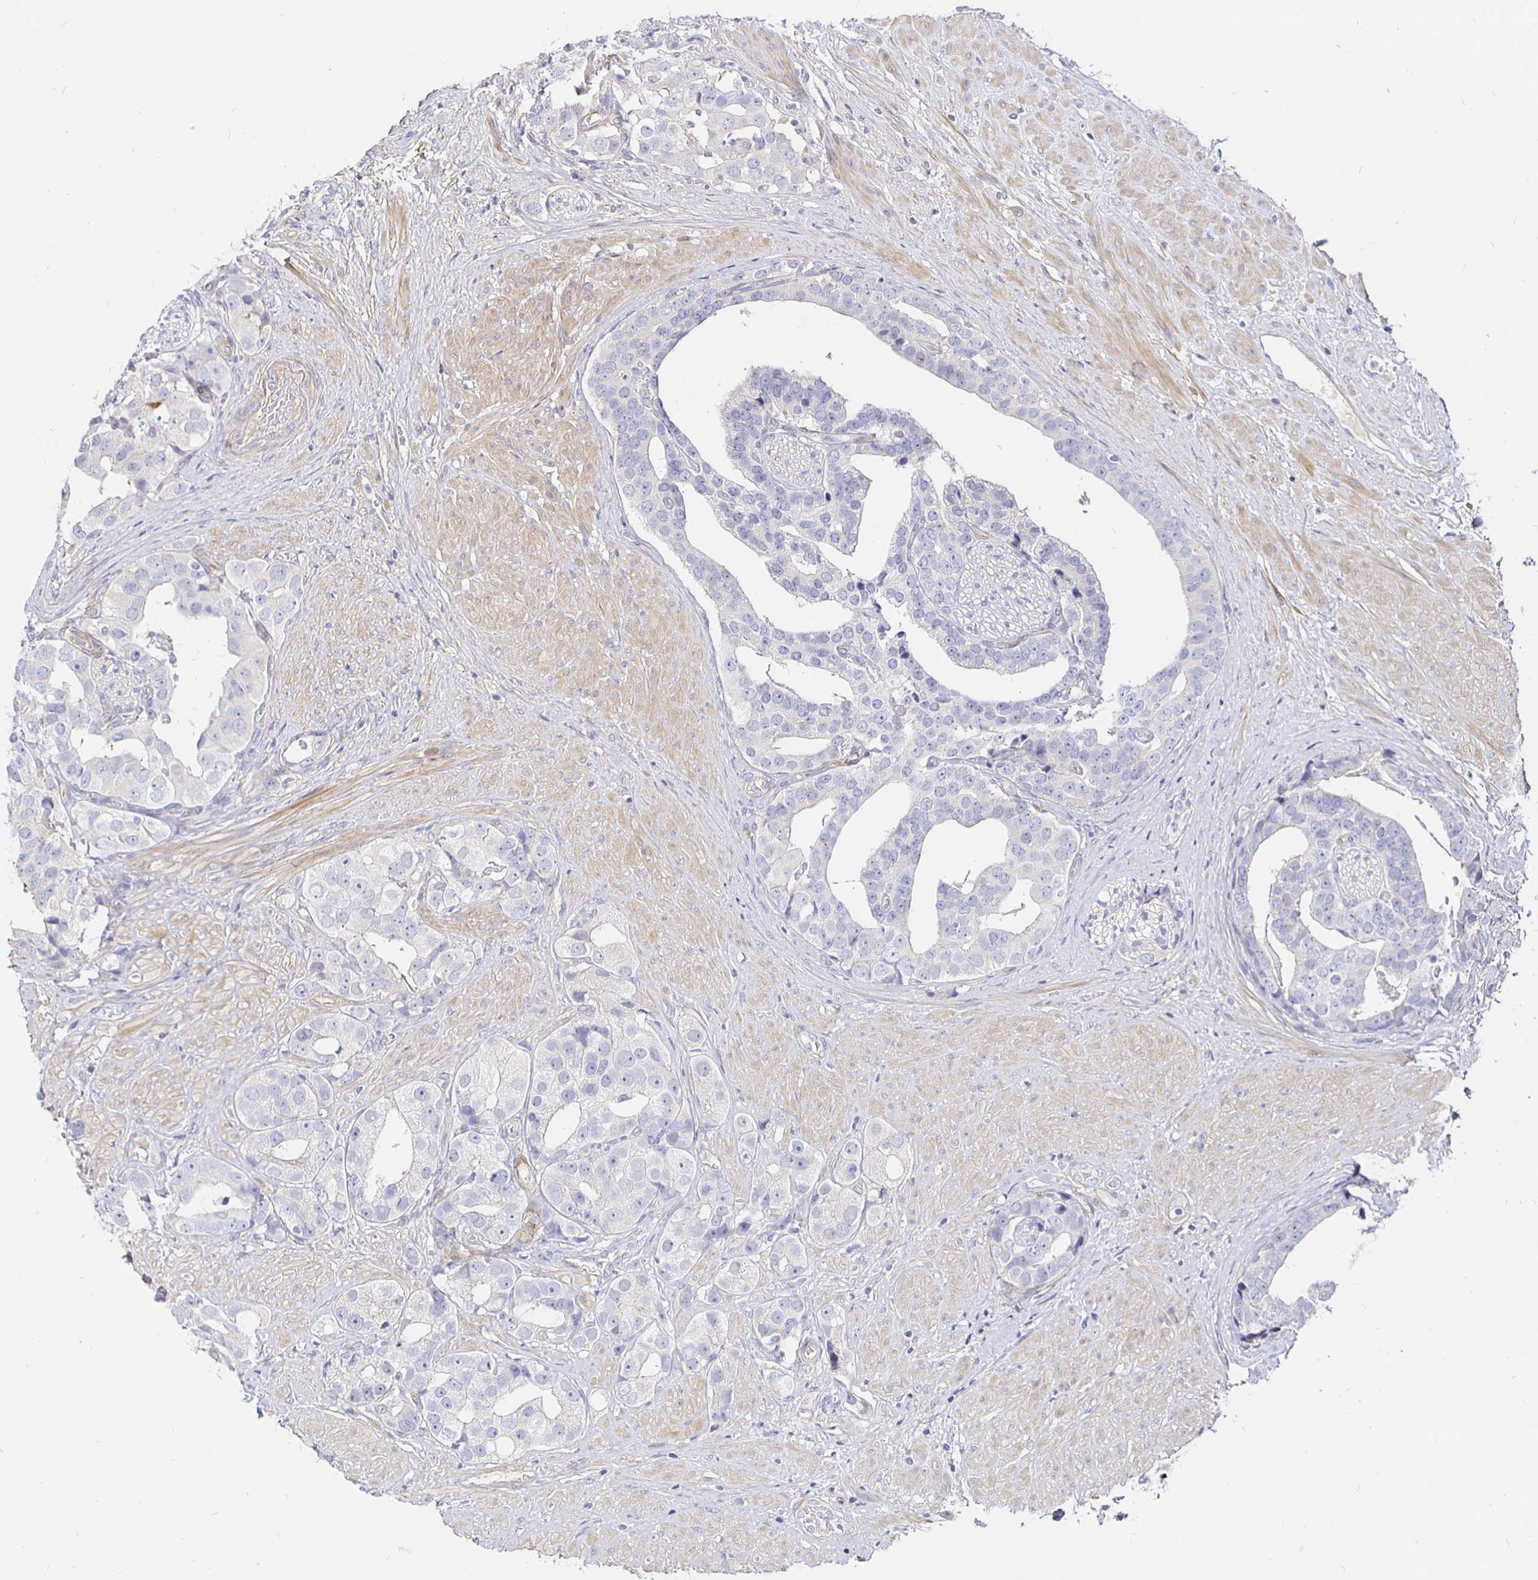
{"staining": {"intensity": "negative", "quantity": "none", "location": "none"}, "tissue": "prostate cancer", "cell_type": "Tumor cells", "image_type": "cancer", "snomed": [{"axis": "morphology", "description": "Adenocarcinoma, High grade"}, {"axis": "topography", "description": "Prostate"}], "caption": "Tumor cells are negative for protein expression in human high-grade adenocarcinoma (prostate).", "gene": "PALM2AKAP2", "patient": {"sex": "male", "age": 71}}